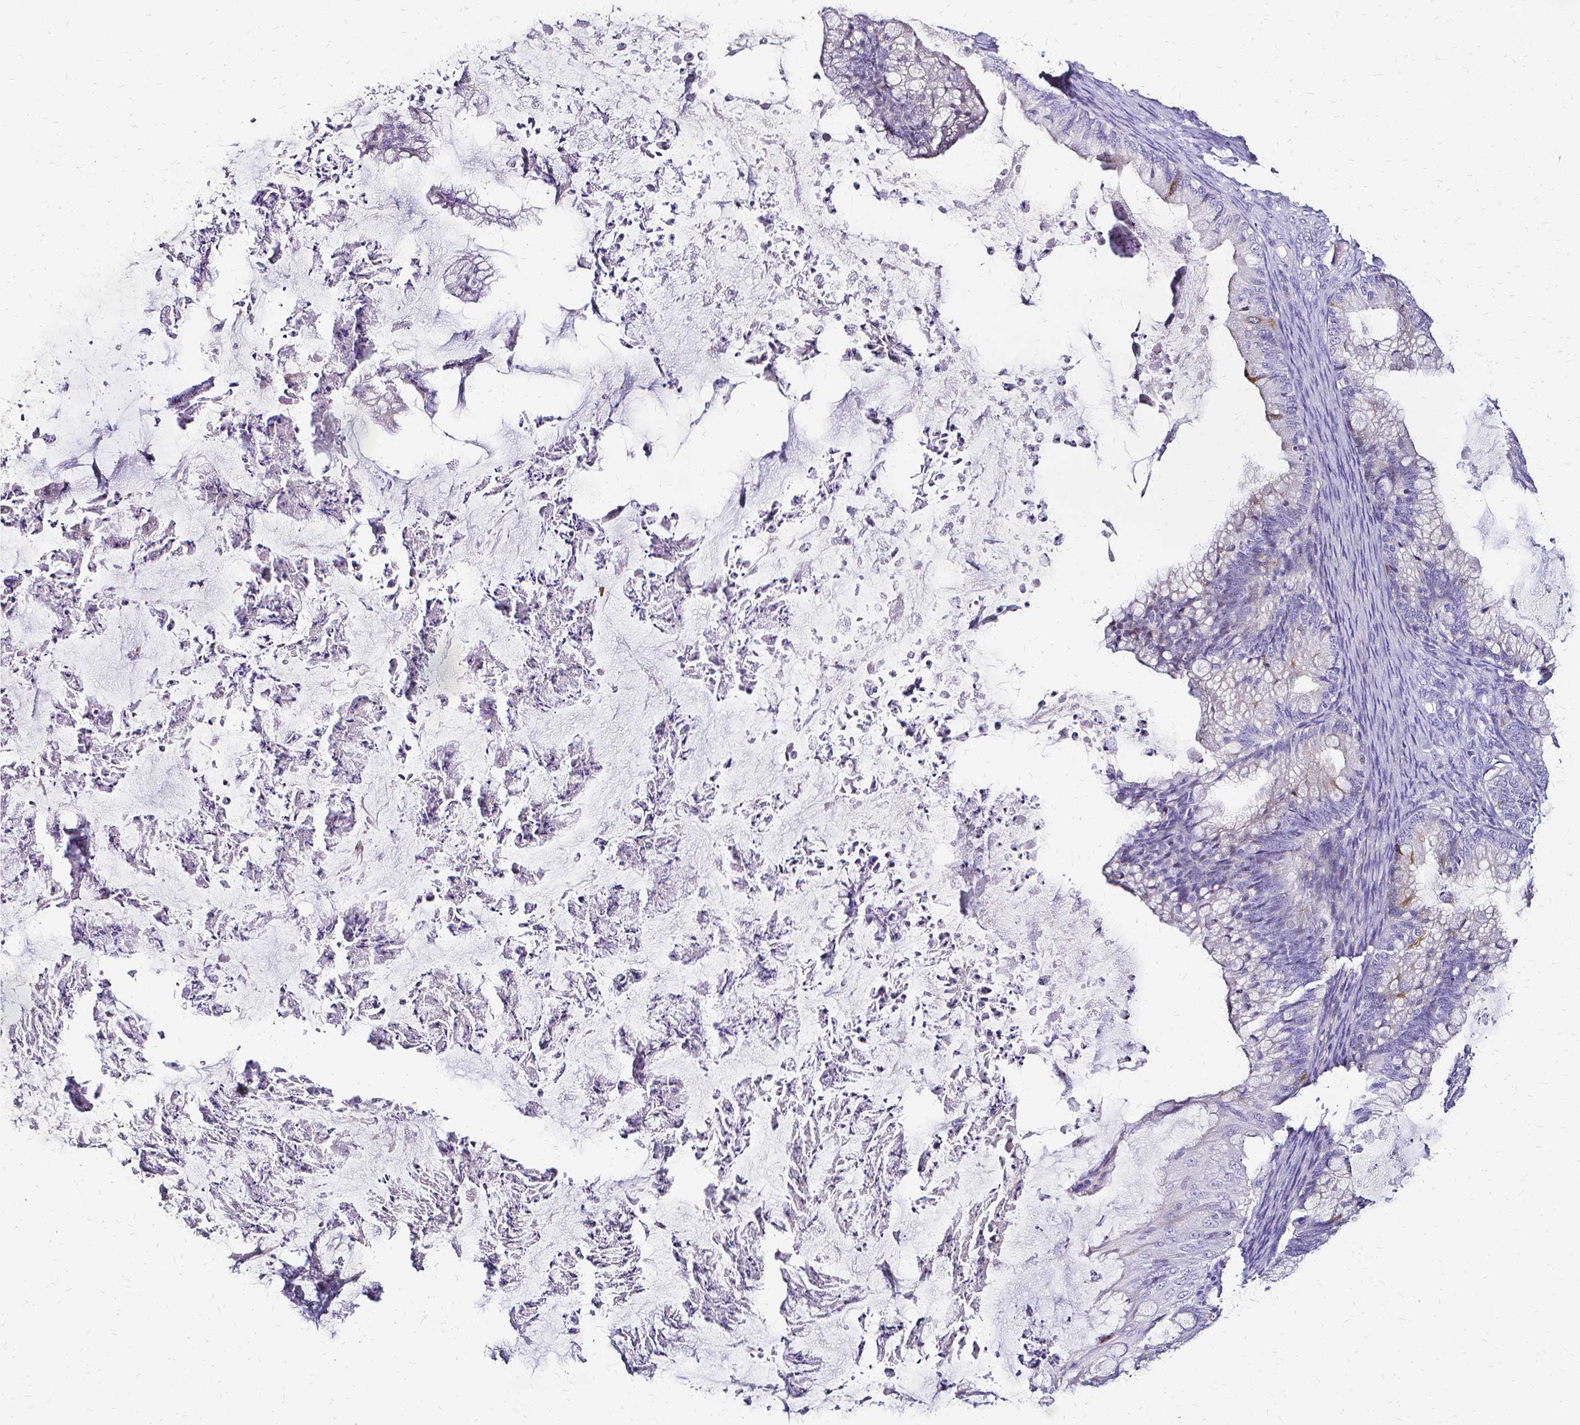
{"staining": {"intensity": "negative", "quantity": "none", "location": "none"}, "tissue": "ovarian cancer", "cell_type": "Tumor cells", "image_type": "cancer", "snomed": [{"axis": "morphology", "description": "Cystadenocarcinoma, mucinous, NOS"}, {"axis": "topography", "description": "Ovary"}], "caption": "Photomicrograph shows no significant protein positivity in tumor cells of ovarian cancer (mucinous cystadenocarcinoma). Brightfield microscopy of IHC stained with DAB (brown) and hematoxylin (blue), captured at high magnification.", "gene": "CCNB1", "patient": {"sex": "female", "age": 35}}